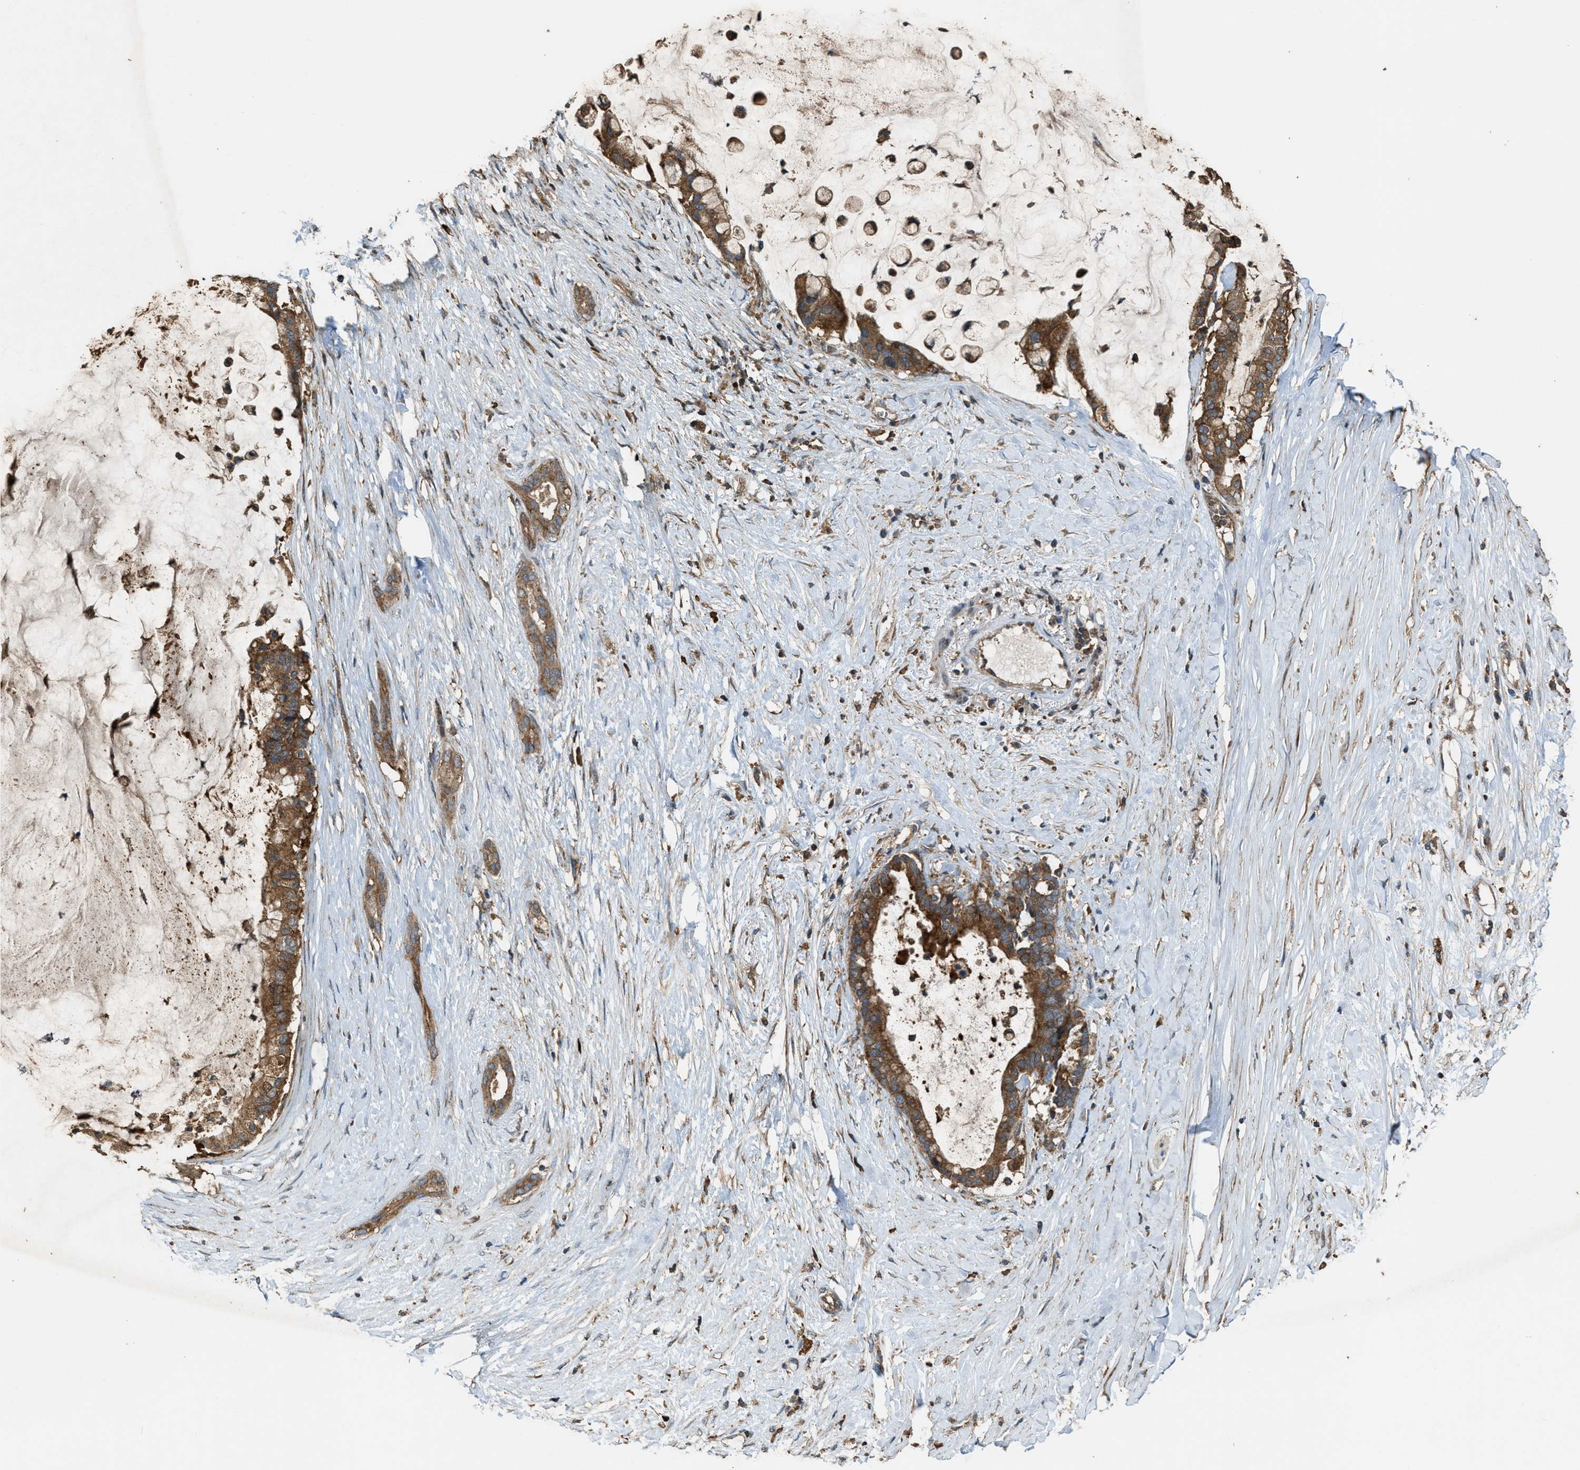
{"staining": {"intensity": "moderate", "quantity": ">75%", "location": "cytoplasmic/membranous"}, "tissue": "pancreatic cancer", "cell_type": "Tumor cells", "image_type": "cancer", "snomed": [{"axis": "morphology", "description": "Adenocarcinoma, NOS"}, {"axis": "topography", "description": "Pancreas"}], "caption": "Pancreatic cancer stained with a brown dye exhibits moderate cytoplasmic/membranous positive expression in about >75% of tumor cells.", "gene": "MAP3K8", "patient": {"sex": "male", "age": 41}}